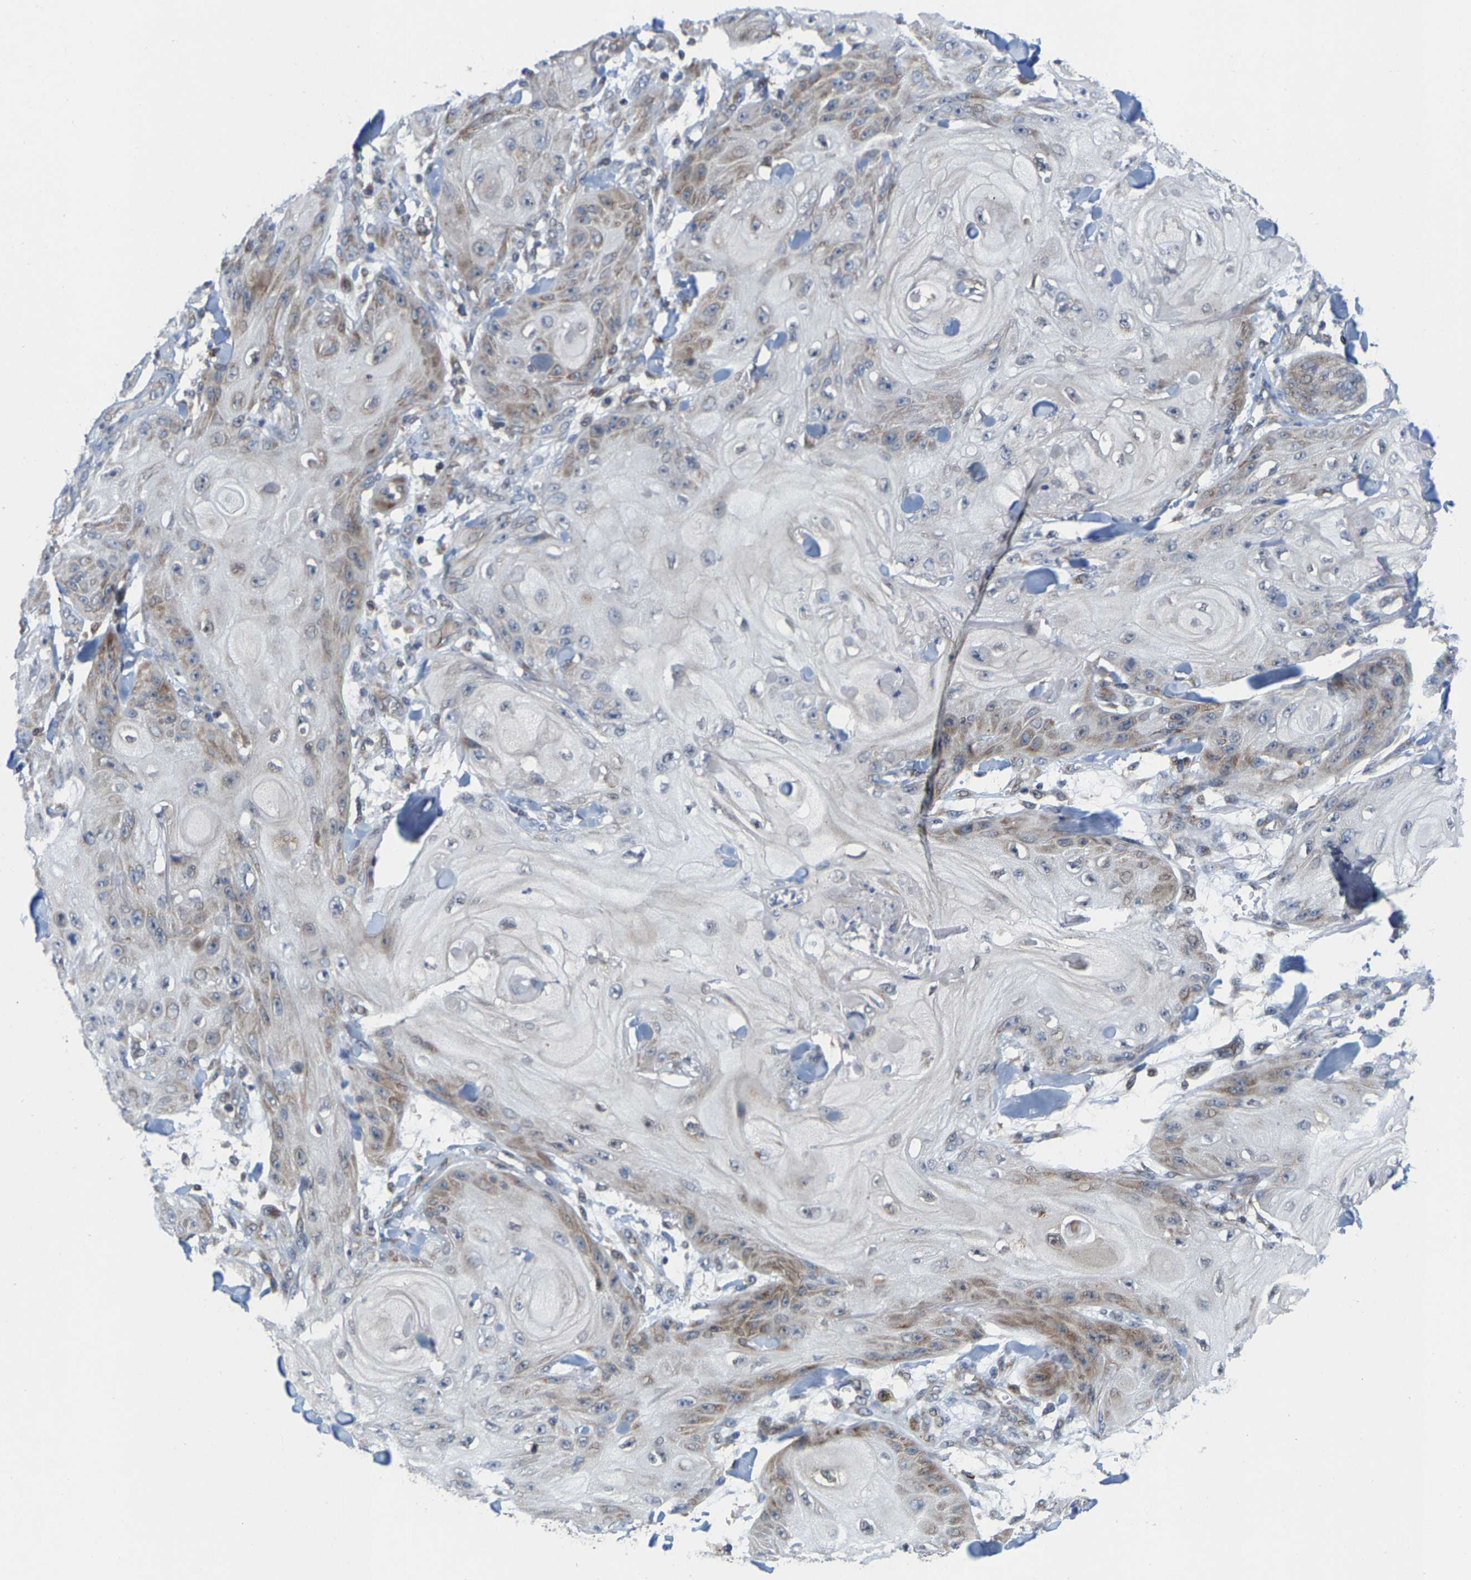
{"staining": {"intensity": "weak", "quantity": "<25%", "location": "cytoplasmic/membranous"}, "tissue": "skin cancer", "cell_type": "Tumor cells", "image_type": "cancer", "snomed": [{"axis": "morphology", "description": "Squamous cell carcinoma, NOS"}, {"axis": "topography", "description": "Skin"}], "caption": "Tumor cells show no significant staining in skin cancer. The staining is performed using DAB (3,3'-diaminobenzidine) brown chromogen with nuclei counter-stained in using hematoxylin.", "gene": "TDRKH", "patient": {"sex": "male", "age": 74}}